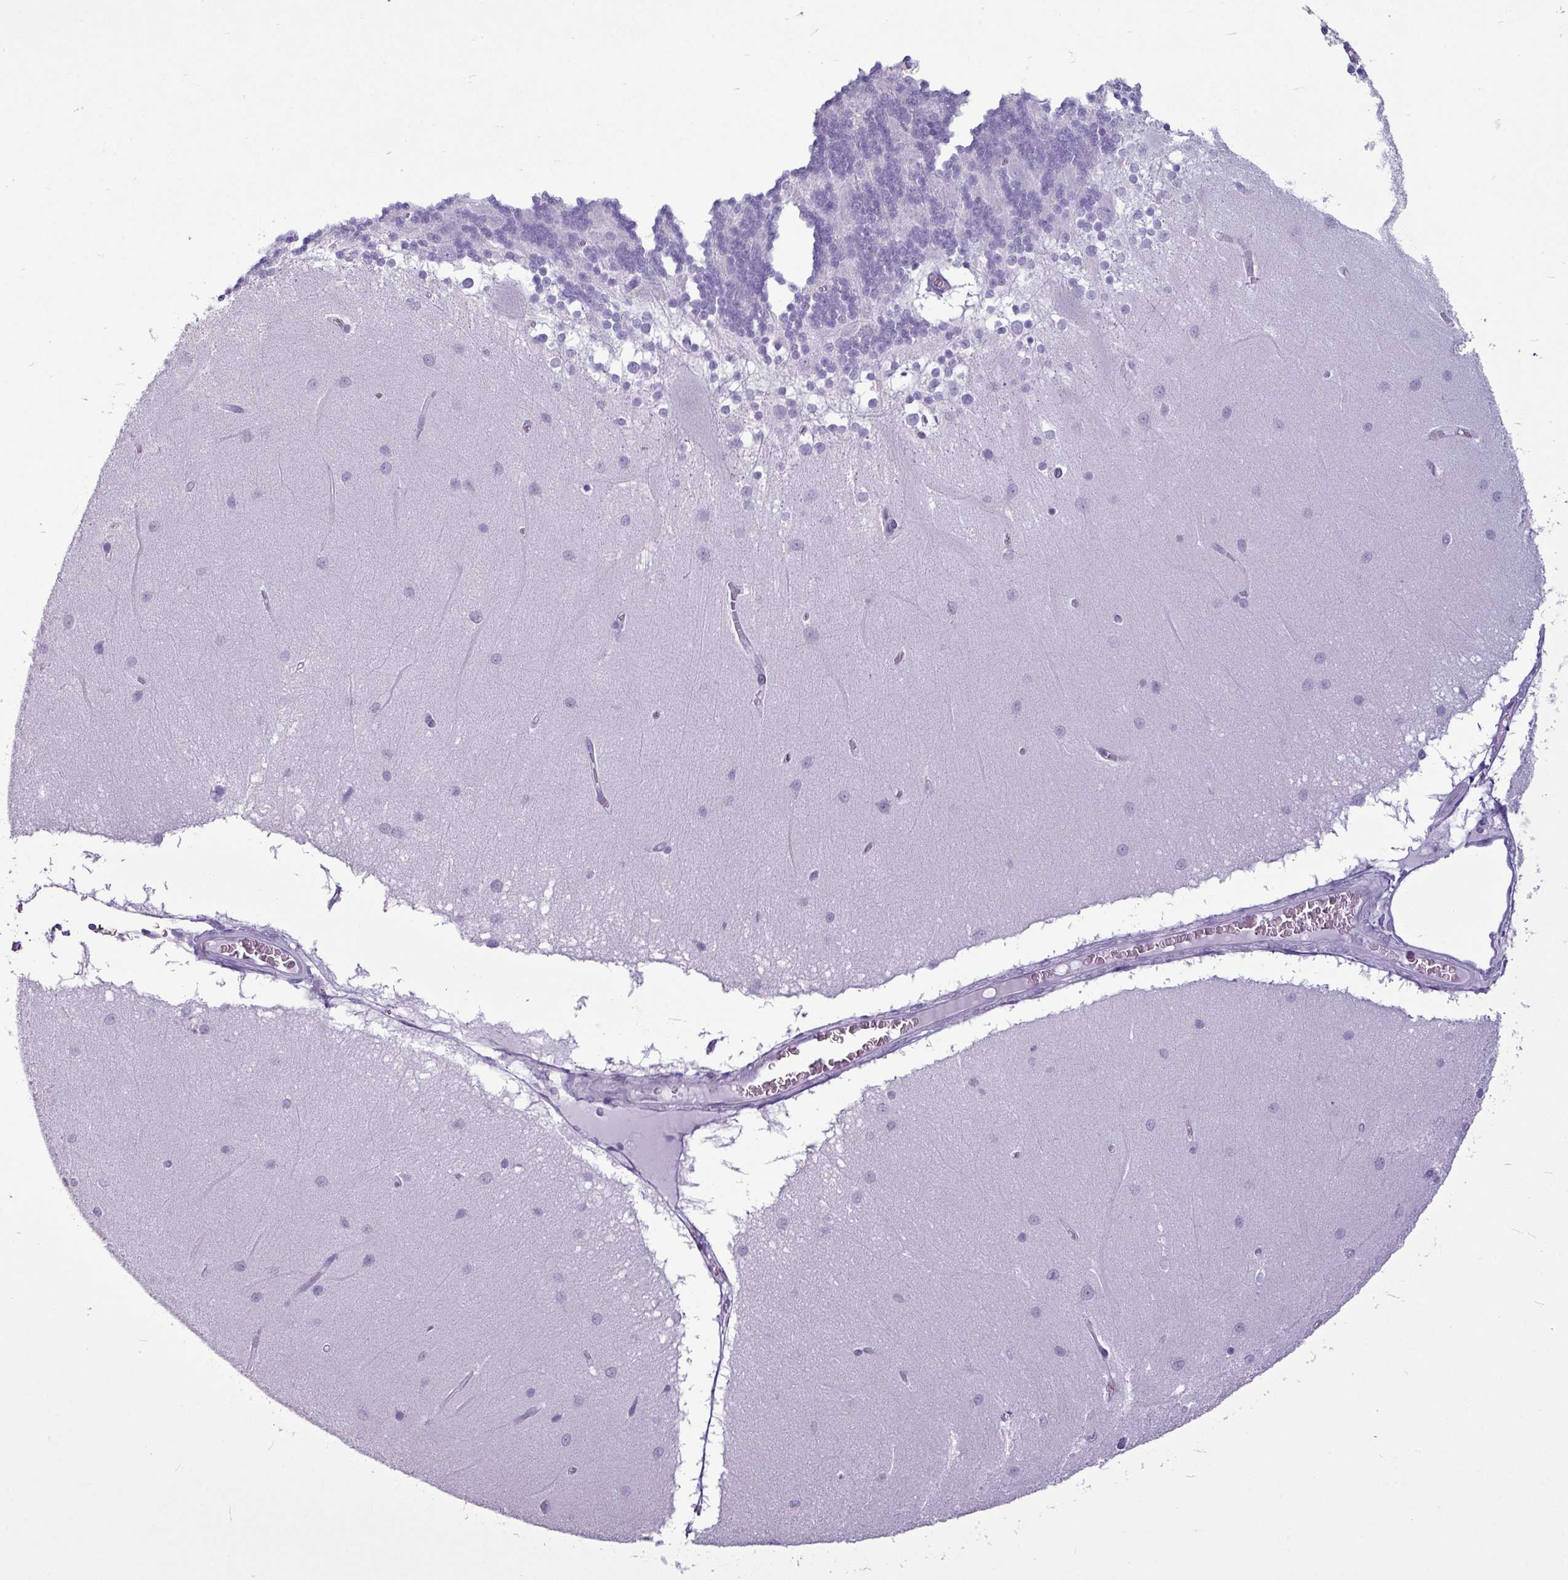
{"staining": {"intensity": "negative", "quantity": "none", "location": "none"}, "tissue": "cerebellum", "cell_type": "Cells in granular layer", "image_type": "normal", "snomed": [{"axis": "morphology", "description": "Normal tissue, NOS"}, {"axis": "topography", "description": "Cerebellum"}], "caption": "Immunohistochemistry (IHC) histopathology image of normal cerebellum: cerebellum stained with DAB (3,3'-diaminobenzidine) shows no significant protein expression in cells in granular layer. (Brightfield microscopy of DAB IHC at high magnification).", "gene": "AMY2A", "patient": {"sex": "female", "age": 54}}